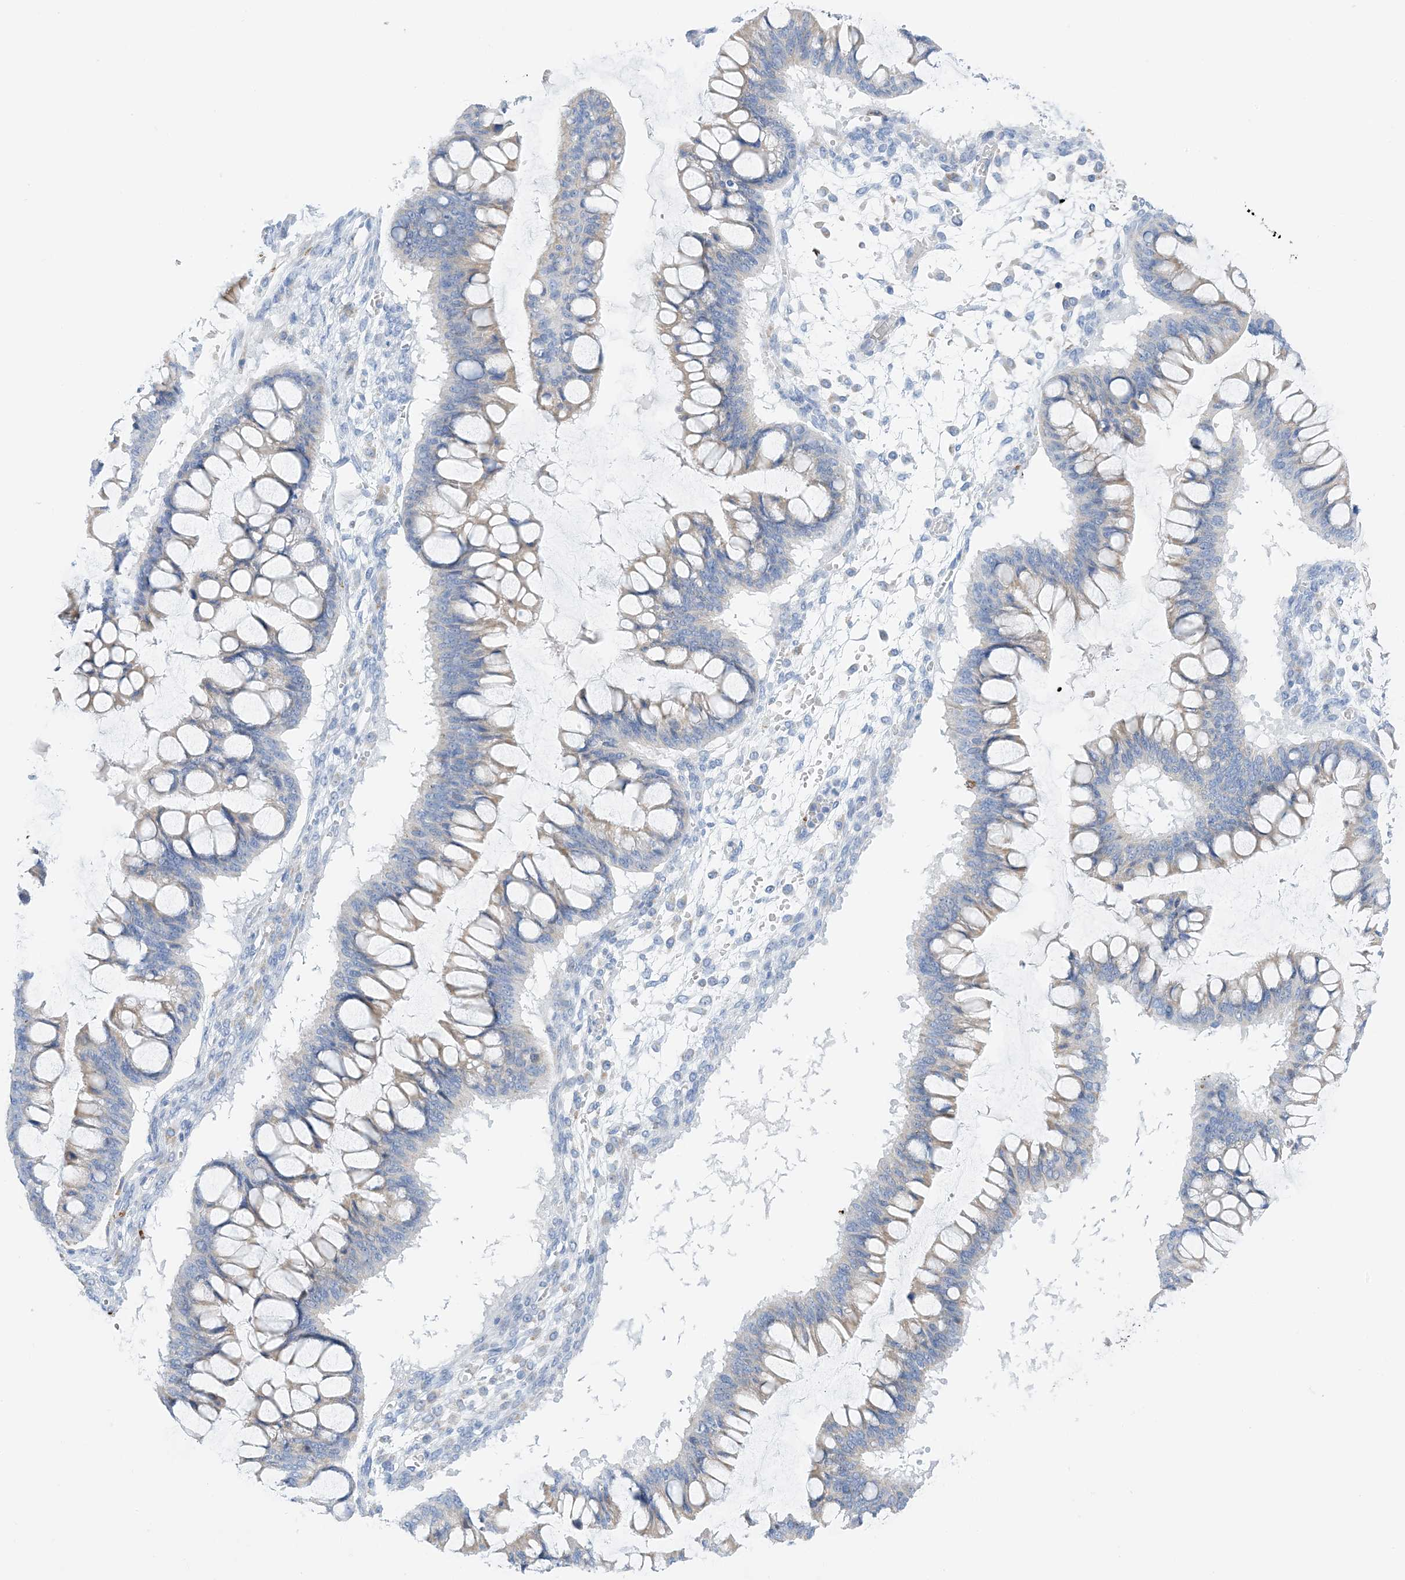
{"staining": {"intensity": "negative", "quantity": "none", "location": "none"}, "tissue": "ovarian cancer", "cell_type": "Tumor cells", "image_type": "cancer", "snomed": [{"axis": "morphology", "description": "Cystadenocarcinoma, mucinous, NOS"}, {"axis": "topography", "description": "Ovary"}], "caption": "Immunohistochemical staining of human ovarian cancer reveals no significant positivity in tumor cells.", "gene": "DPH3", "patient": {"sex": "female", "age": 73}}